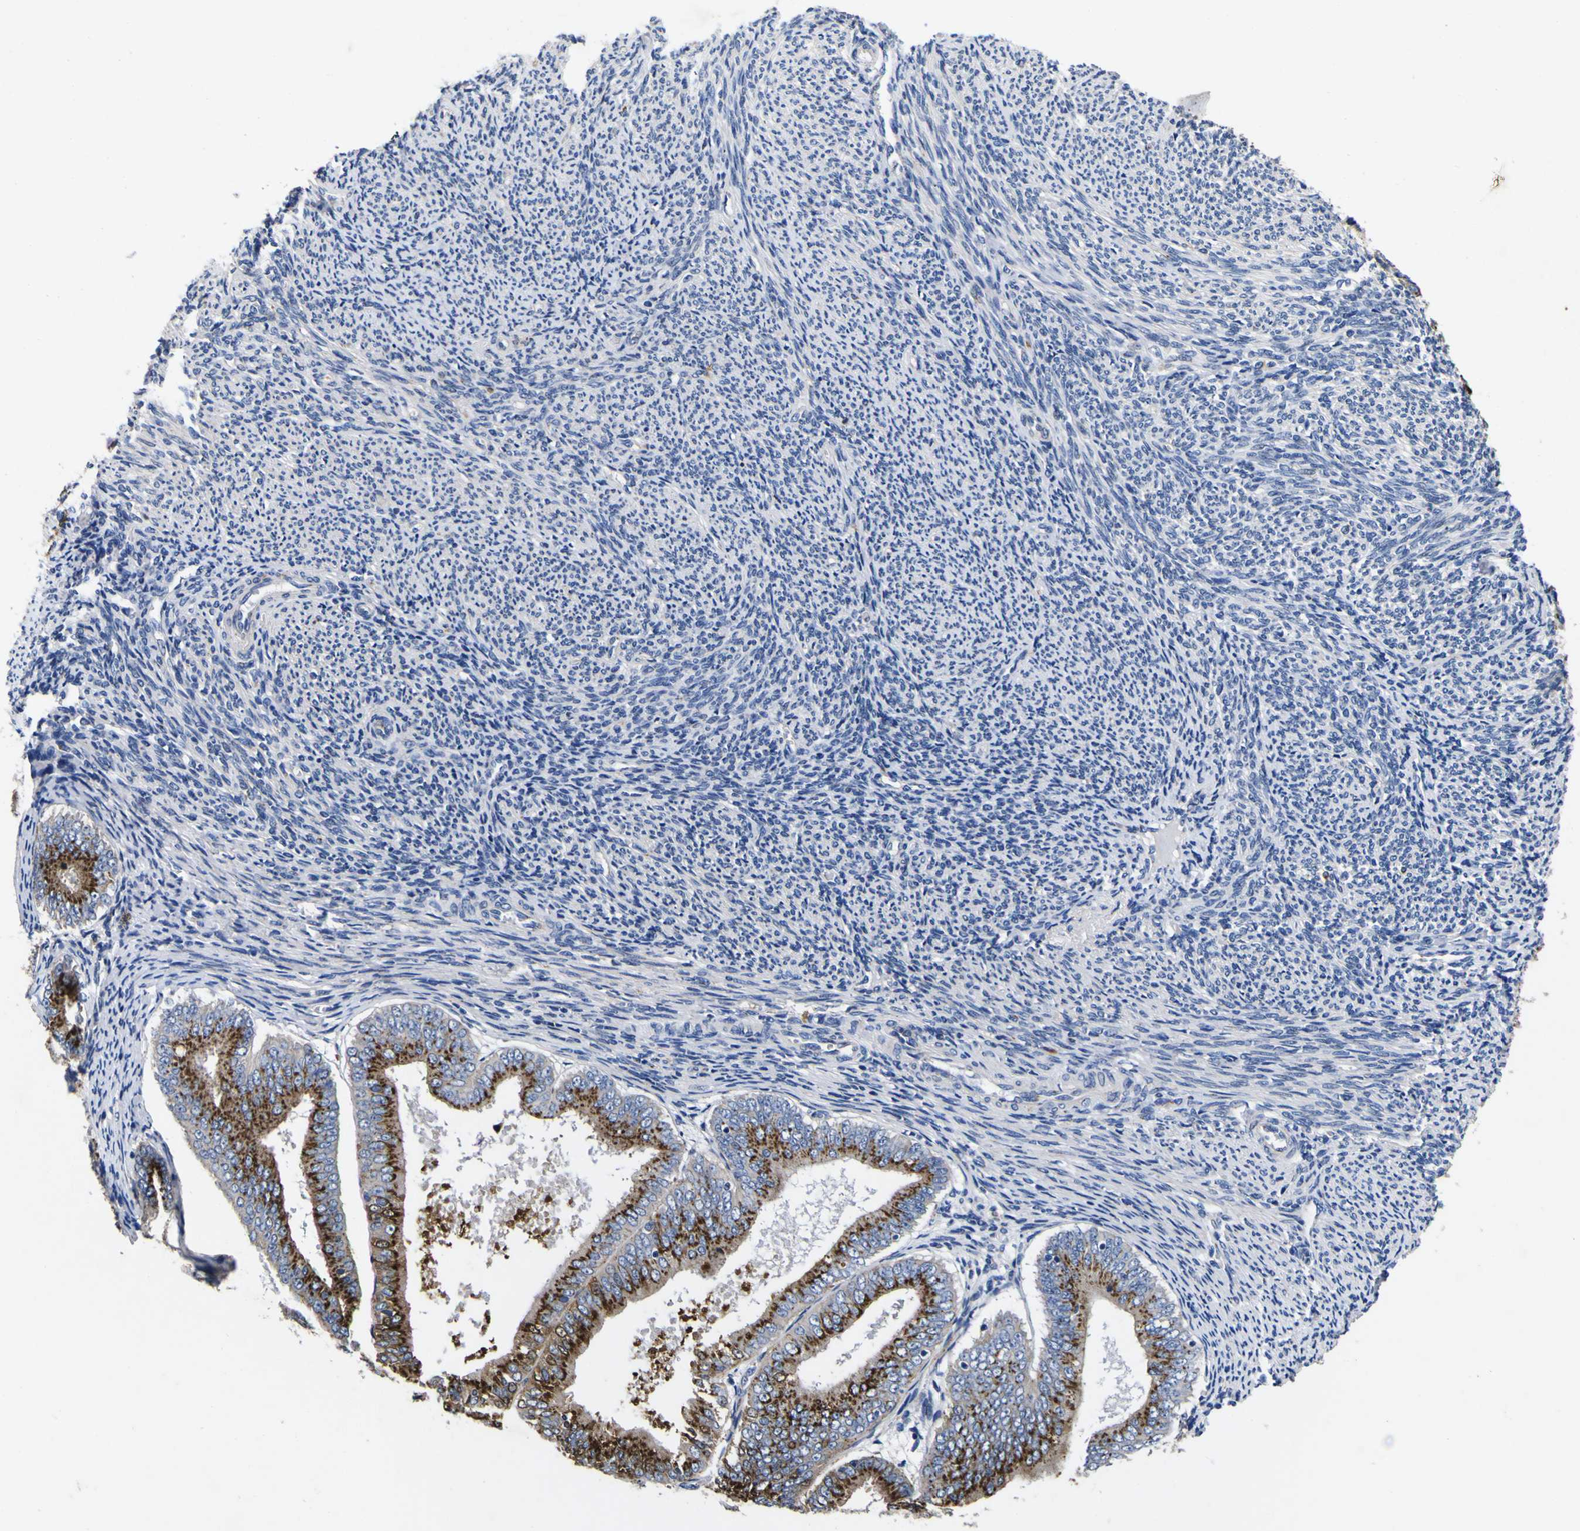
{"staining": {"intensity": "strong", "quantity": ">75%", "location": "cytoplasmic/membranous"}, "tissue": "endometrial cancer", "cell_type": "Tumor cells", "image_type": "cancer", "snomed": [{"axis": "morphology", "description": "Adenocarcinoma, NOS"}, {"axis": "topography", "description": "Endometrium"}], "caption": "The immunohistochemical stain labels strong cytoplasmic/membranous expression in tumor cells of endometrial adenocarcinoma tissue.", "gene": "COA1", "patient": {"sex": "female", "age": 63}}